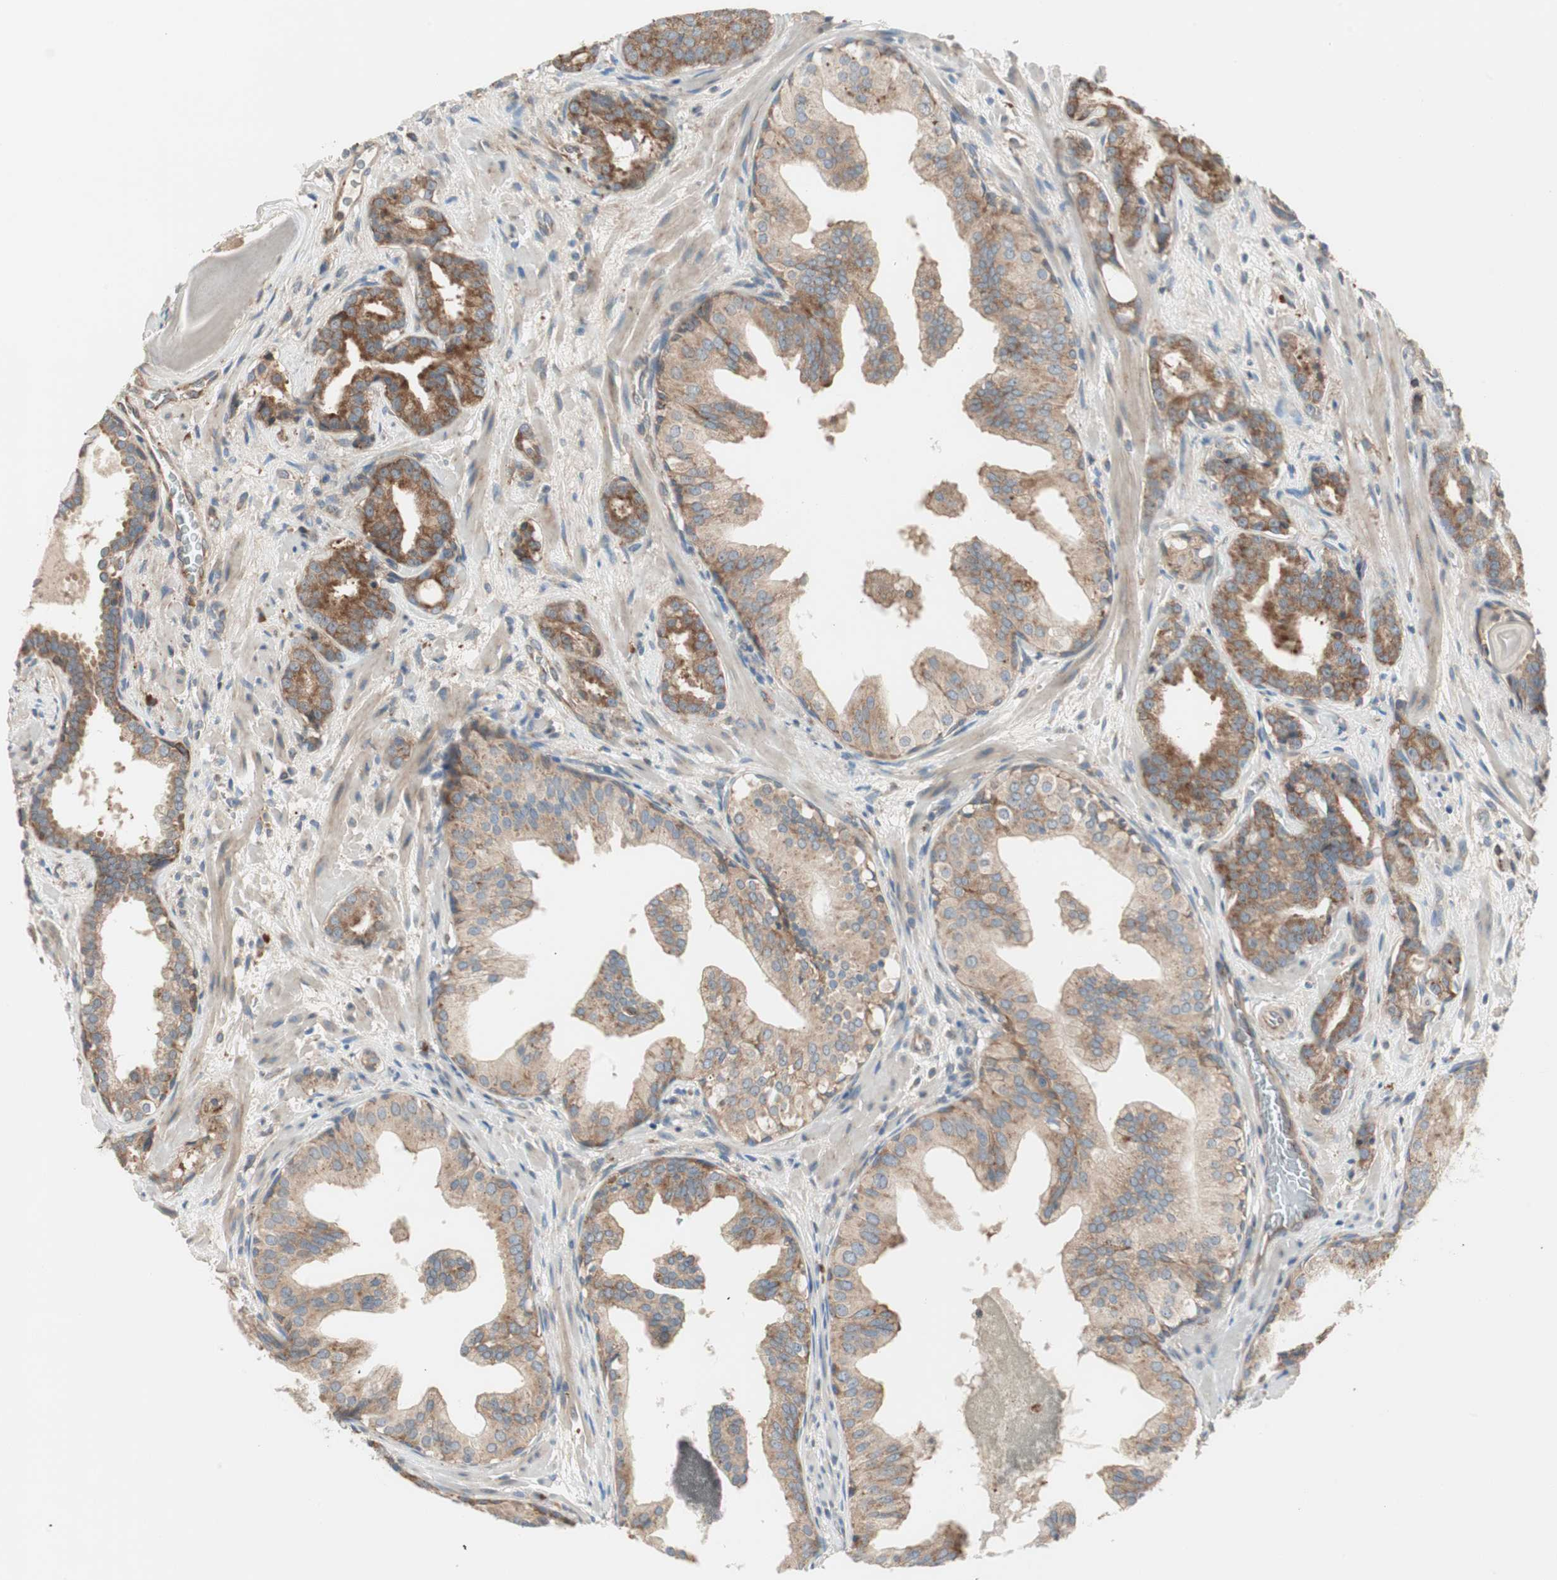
{"staining": {"intensity": "strong", "quantity": ">75%", "location": "cytoplasmic/membranous"}, "tissue": "prostate cancer", "cell_type": "Tumor cells", "image_type": "cancer", "snomed": [{"axis": "morphology", "description": "Adenocarcinoma, Low grade"}, {"axis": "topography", "description": "Prostate"}], "caption": "Prostate cancer stained with DAB (3,3'-diaminobenzidine) IHC demonstrates high levels of strong cytoplasmic/membranous positivity in approximately >75% of tumor cells.", "gene": "RPL23", "patient": {"sex": "male", "age": 63}}